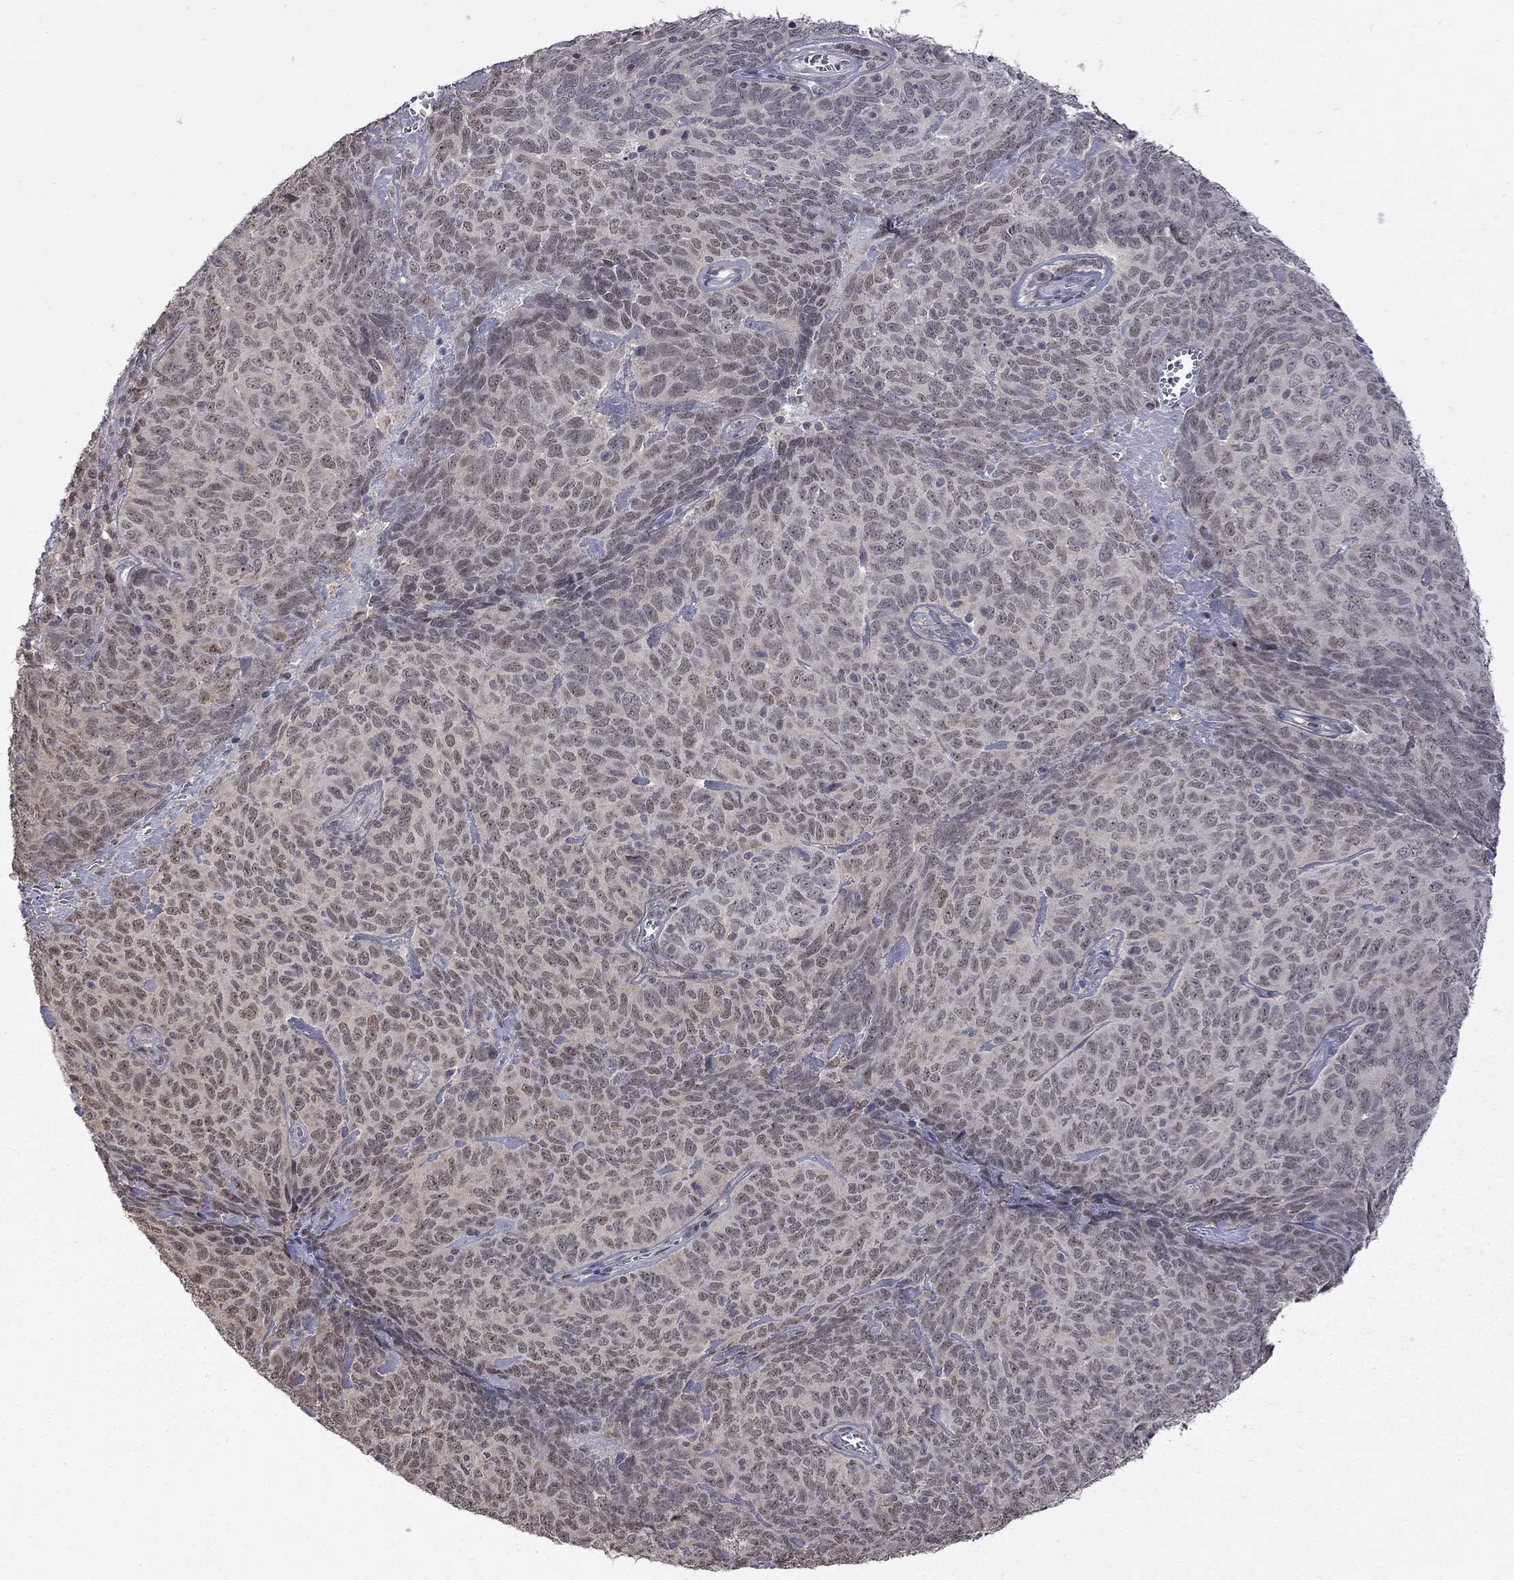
{"staining": {"intensity": "weak", "quantity": "<25%", "location": "nuclear"}, "tissue": "skin cancer", "cell_type": "Tumor cells", "image_type": "cancer", "snomed": [{"axis": "morphology", "description": "Squamous cell carcinoma, NOS"}, {"axis": "topography", "description": "Skin"}, {"axis": "topography", "description": "Anal"}], "caption": "Tumor cells are negative for brown protein staining in skin squamous cell carcinoma. Nuclei are stained in blue.", "gene": "RFWD3", "patient": {"sex": "female", "age": 51}}